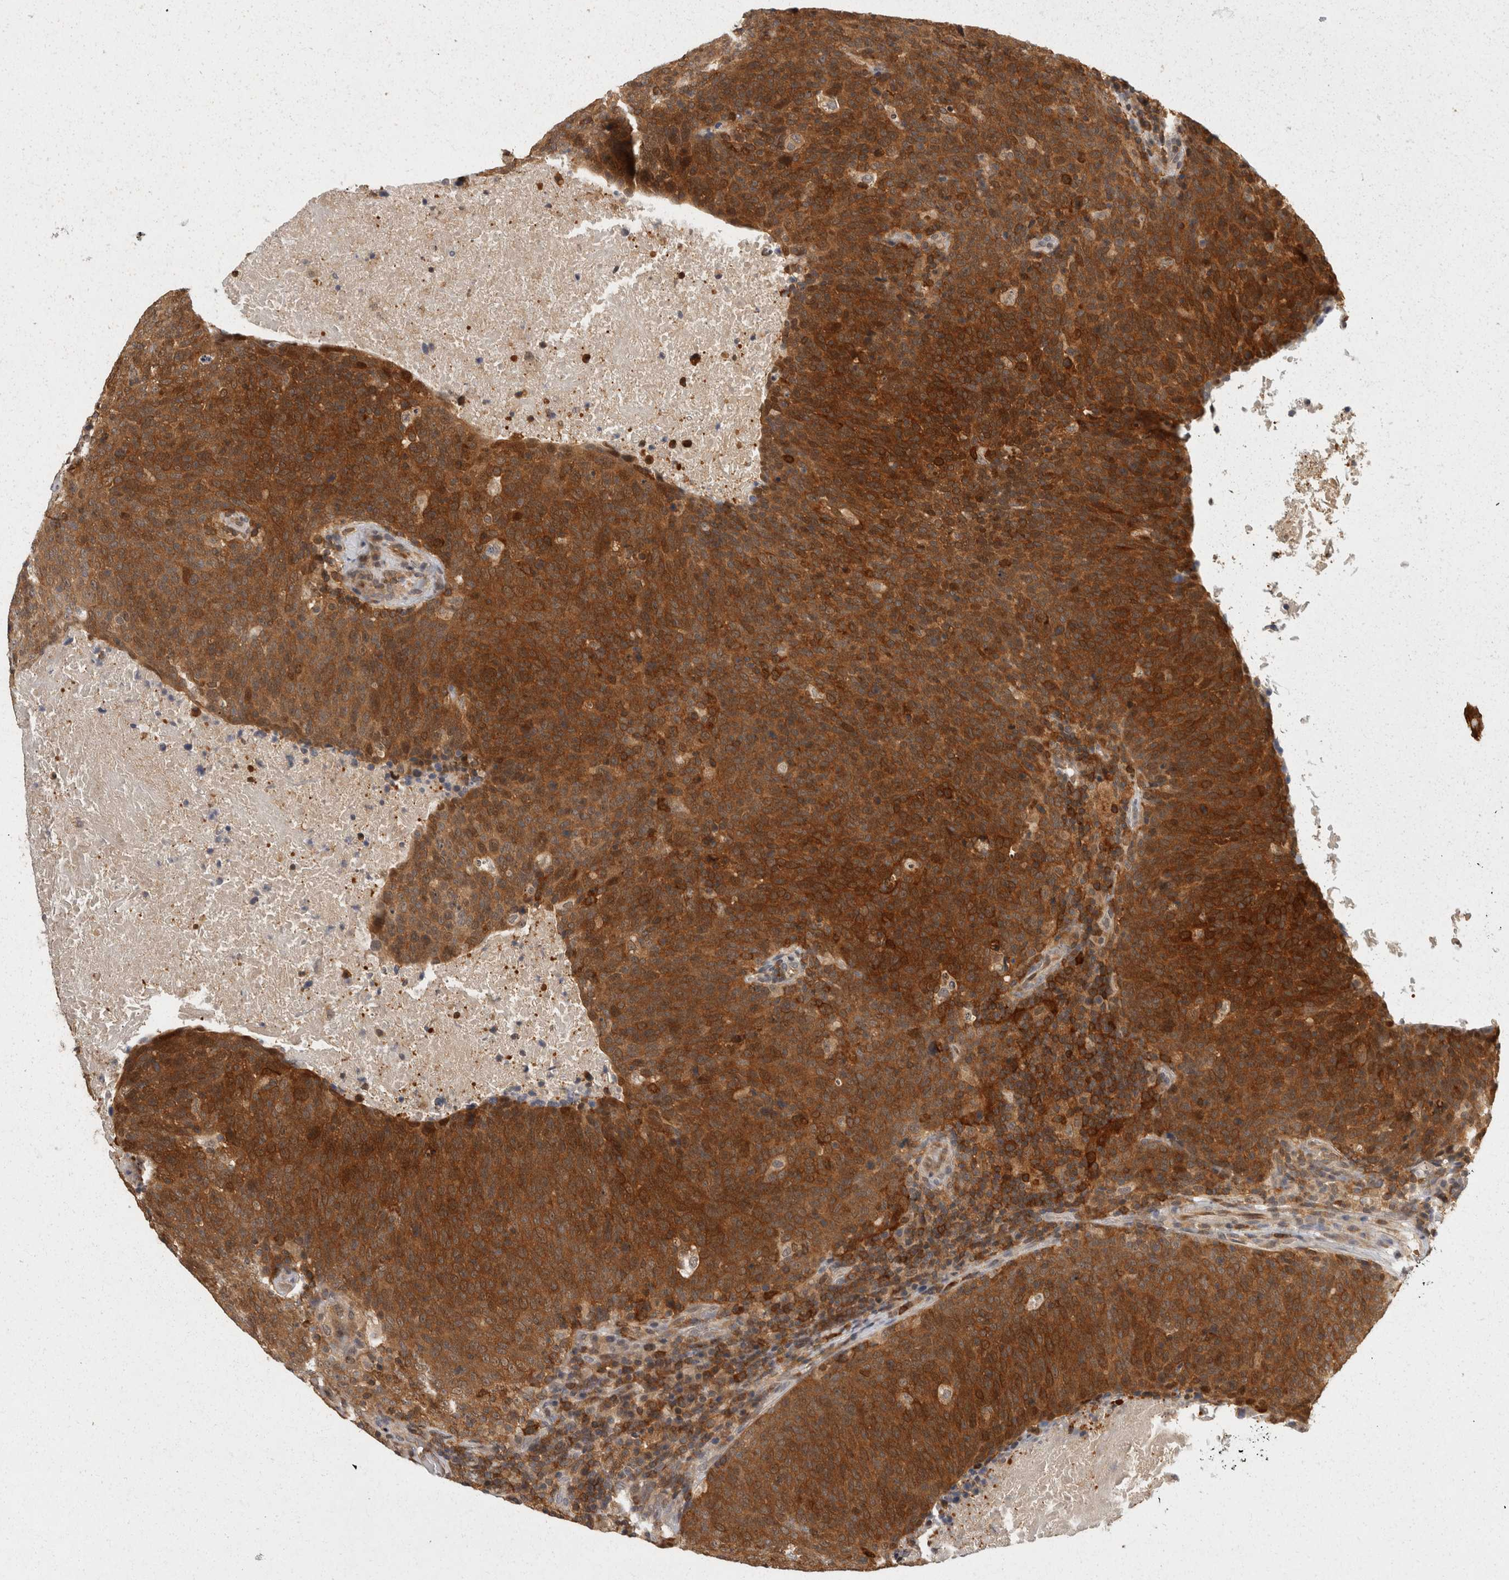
{"staining": {"intensity": "moderate", "quantity": ">75%", "location": "cytoplasmic/membranous,nuclear"}, "tissue": "head and neck cancer", "cell_type": "Tumor cells", "image_type": "cancer", "snomed": [{"axis": "morphology", "description": "Squamous cell carcinoma, NOS"}, {"axis": "morphology", "description": "Squamous cell carcinoma, metastatic, NOS"}, {"axis": "topography", "description": "Lymph node"}, {"axis": "topography", "description": "Head-Neck"}], "caption": "Immunohistochemistry (IHC) (DAB) staining of head and neck metastatic squamous cell carcinoma displays moderate cytoplasmic/membranous and nuclear protein expression in about >75% of tumor cells. (DAB (3,3'-diaminobenzidine) IHC with brightfield microscopy, high magnification).", "gene": "ACAT2", "patient": {"sex": "male", "age": 62}}